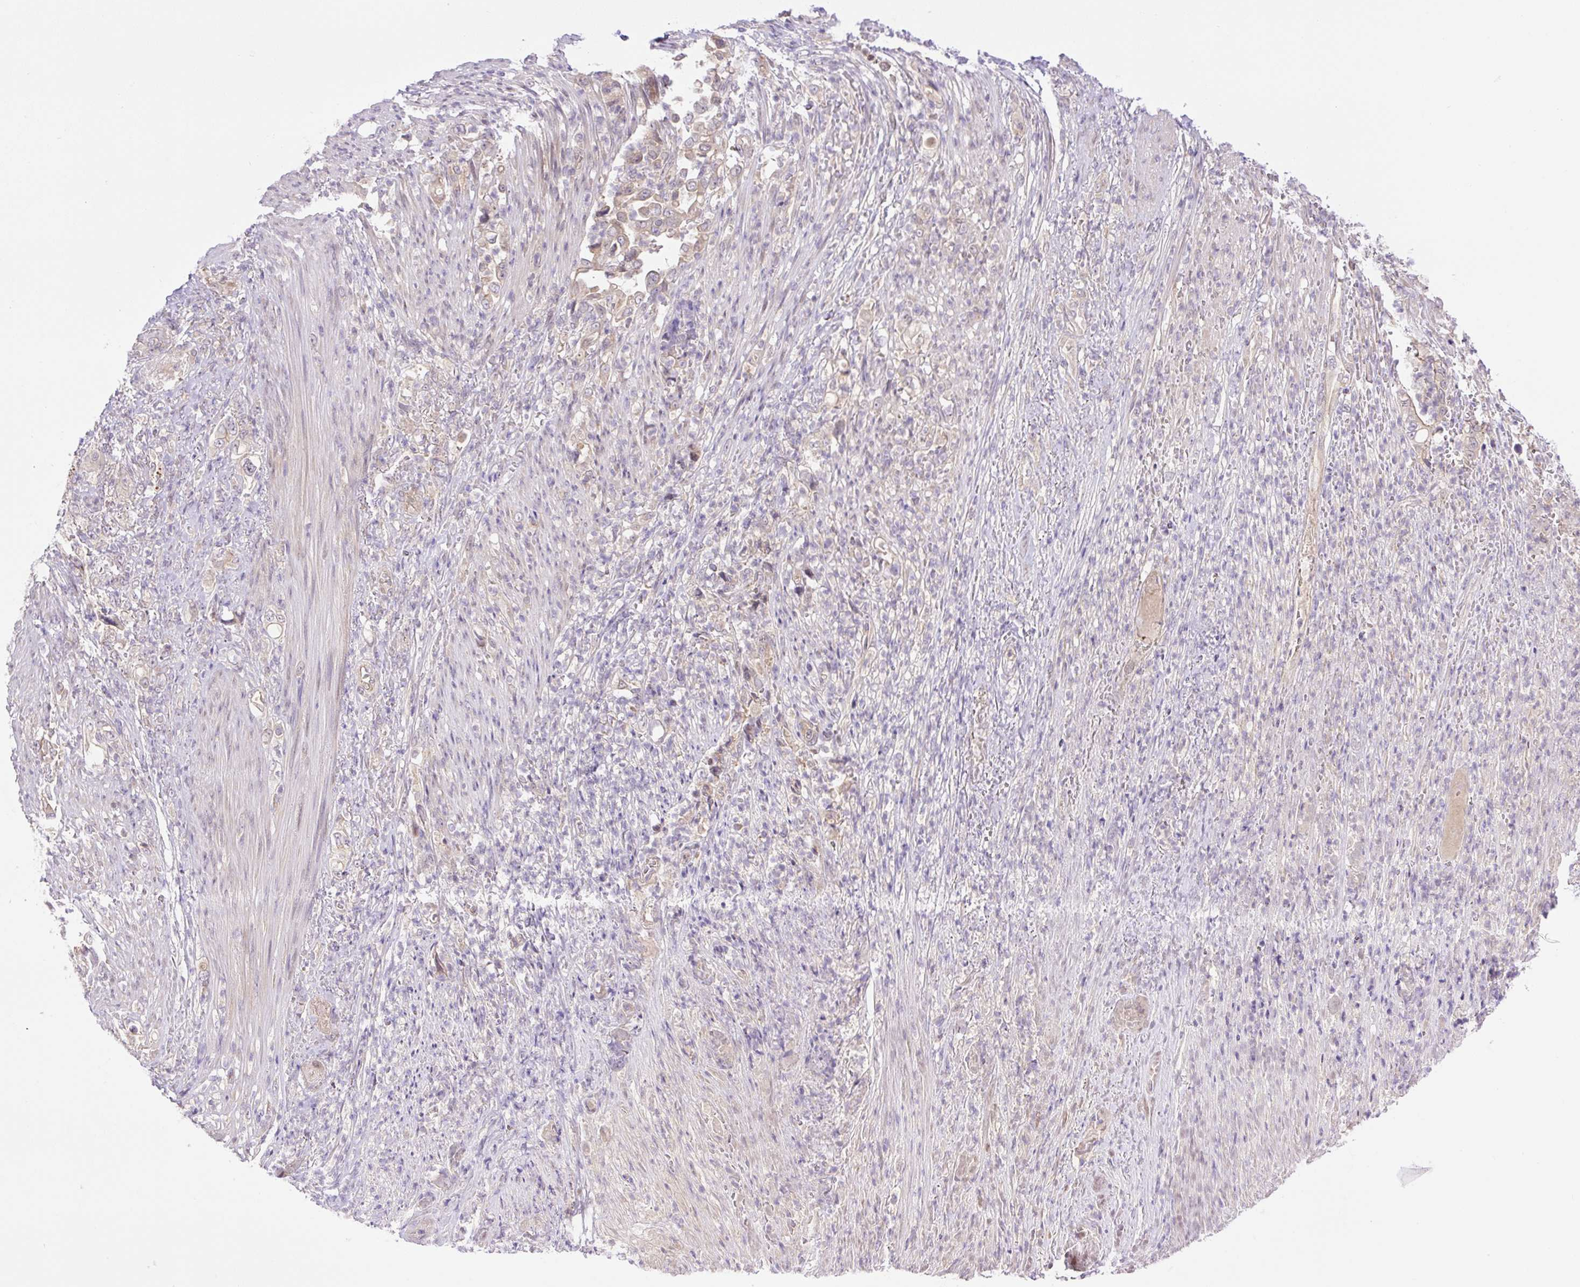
{"staining": {"intensity": "weak", "quantity": ">75%", "location": "cytoplasmic/membranous"}, "tissue": "stomach cancer", "cell_type": "Tumor cells", "image_type": "cancer", "snomed": [{"axis": "morphology", "description": "Normal tissue, NOS"}, {"axis": "morphology", "description": "Adenocarcinoma, NOS"}, {"axis": "topography", "description": "Stomach"}], "caption": "Stomach adenocarcinoma stained with immunohistochemistry exhibits weak cytoplasmic/membranous expression in about >75% of tumor cells.", "gene": "VPS25", "patient": {"sex": "female", "age": 79}}